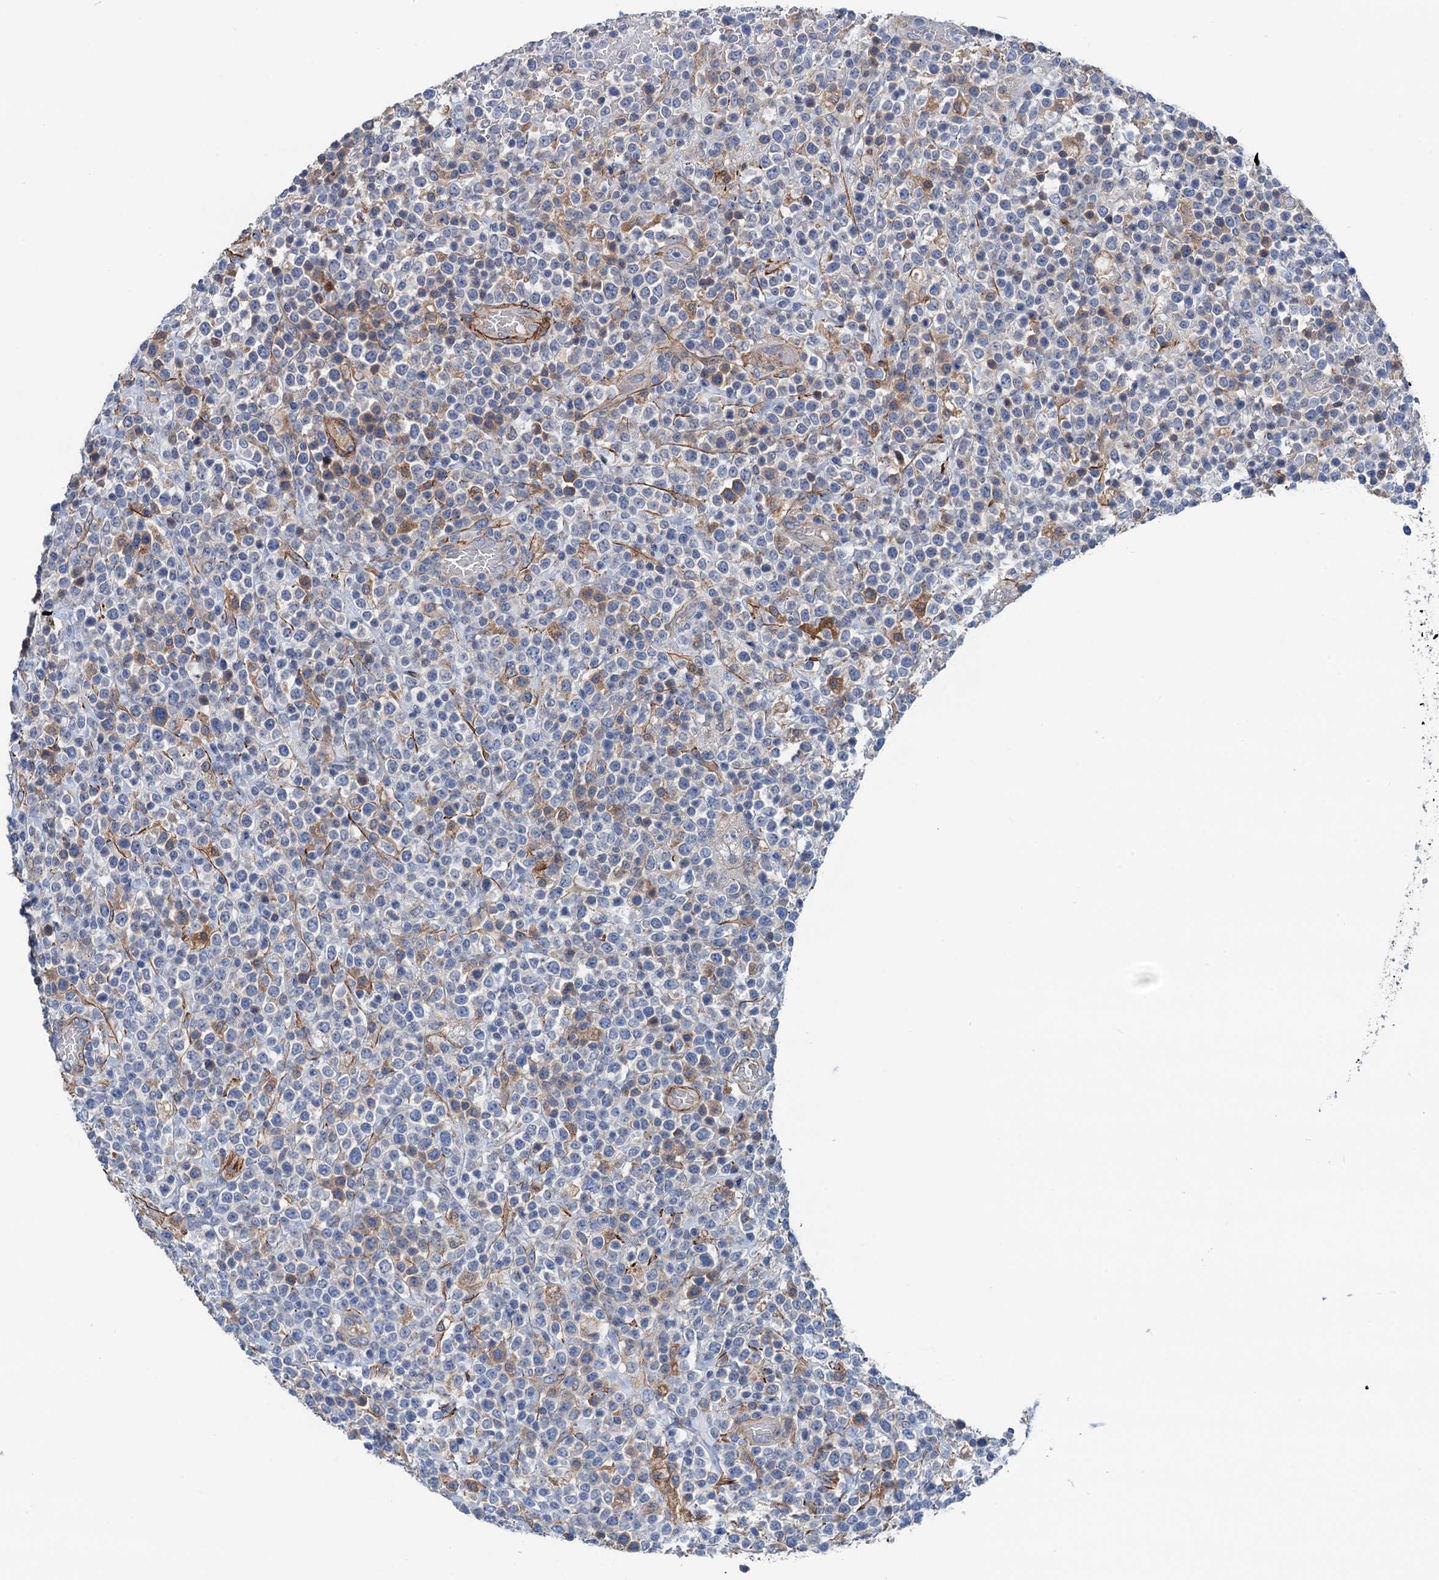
{"staining": {"intensity": "negative", "quantity": "none", "location": "none"}, "tissue": "lymphoma", "cell_type": "Tumor cells", "image_type": "cancer", "snomed": [{"axis": "morphology", "description": "Malignant lymphoma, non-Hodgkin's type, High grade"}, {"axis": "topography", "description": "Colon"}], "caption": "Immunohistochemistry image of neoplastic tissue: malignant lymphoma, non-Hodgkin's type (high-grade) stained with DAB (3,3'-diaminobenzidine) reveals no significant protein positivity in tumor cells.", "gene": "CSTPP1", "patient": {"sex": "female", "age": 53}}